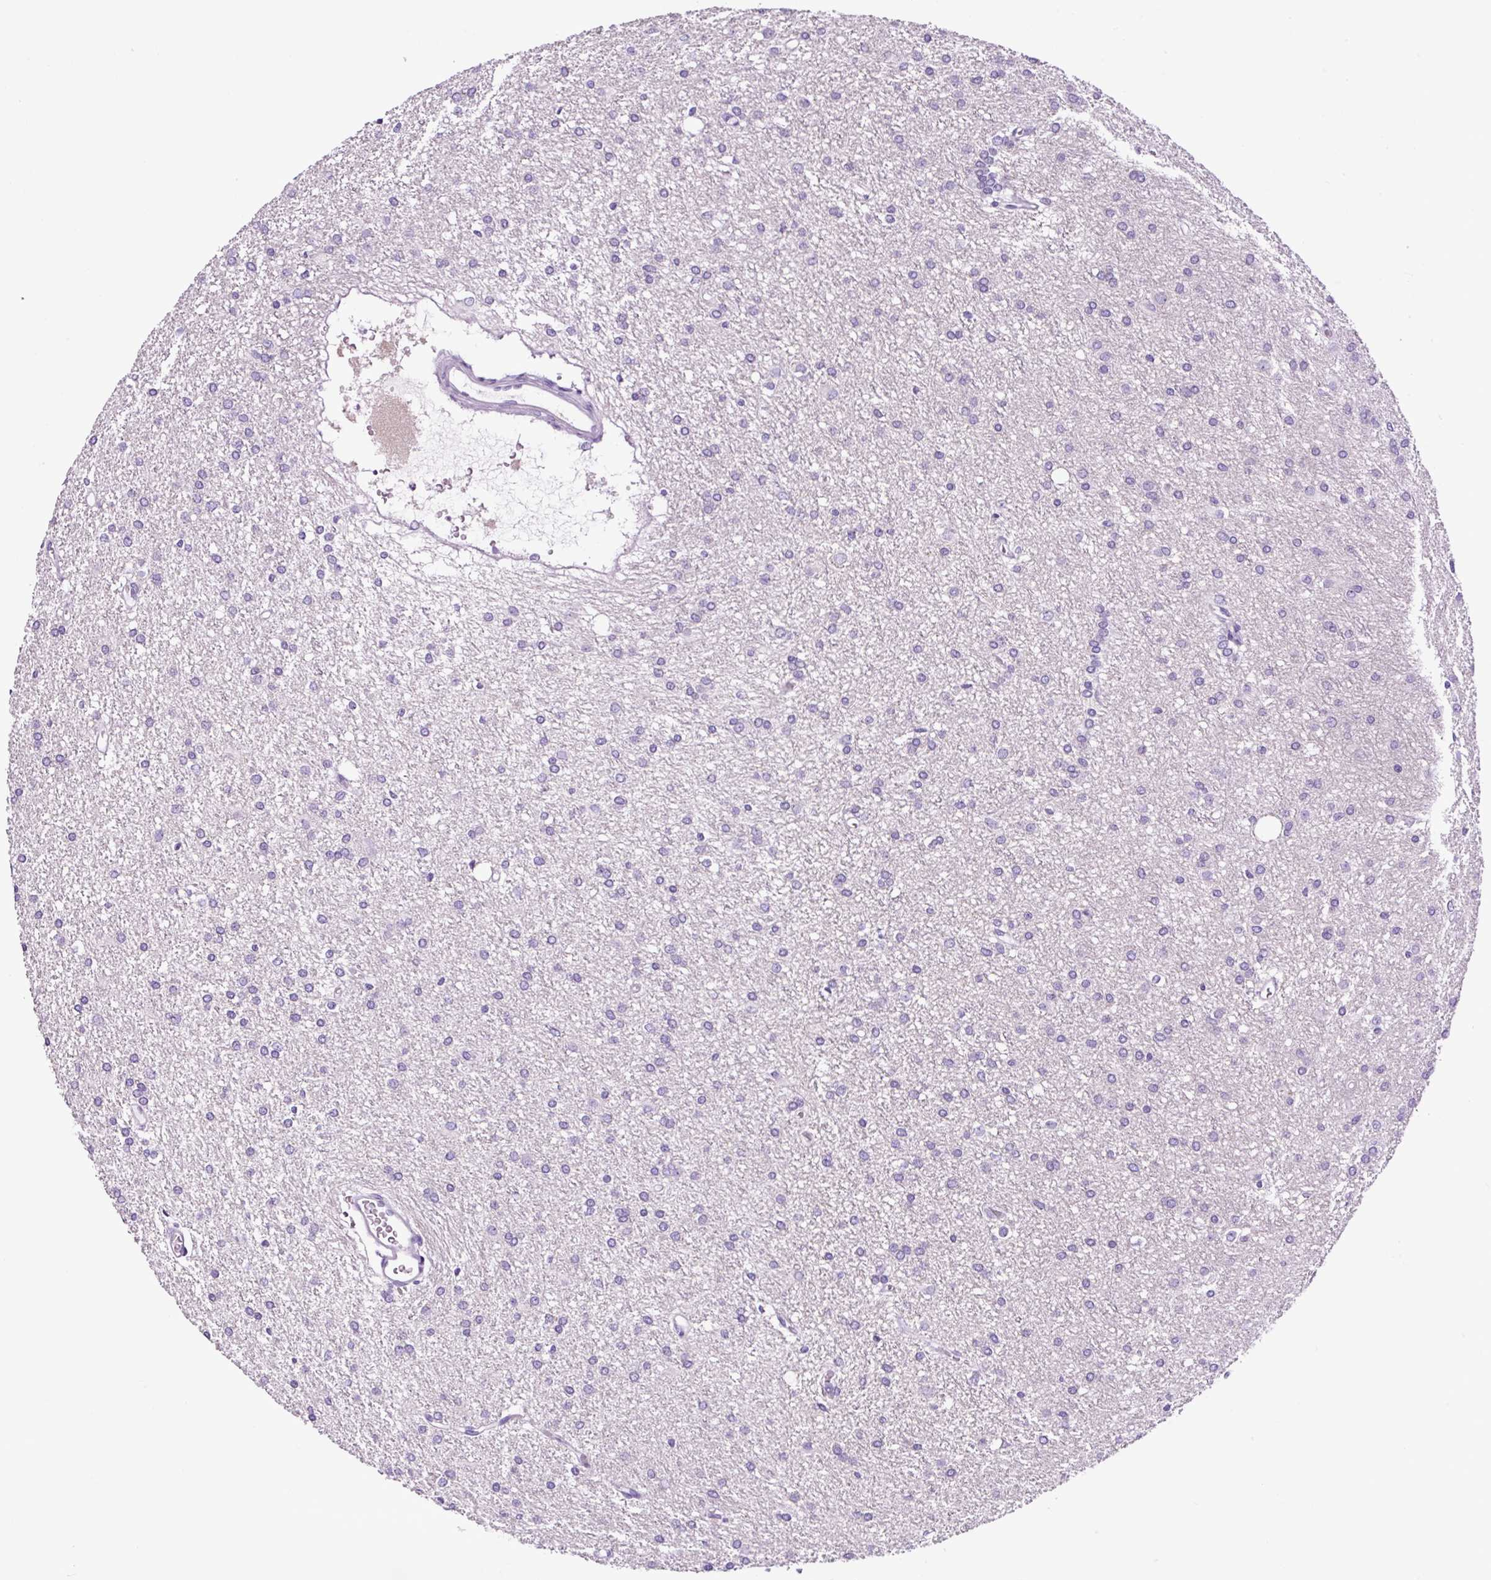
{"staining": {"intensity": "negative", "quantity": "none", "location": "none"}, "tissue": "glioma", "cell_type": "Tumor cells", "image_type": "cancer", "snomed": [{"axis": "morphology", "description": "Glioma, malignant, High grade"}, {"axis": "topography", "description": "Brain"}], "caption": "This is an immunohistochemistry micrograph of malignant glioma (high-grade). There is no staining in tumor cells.", "gene": "FBXL7", "patient": {"sex": "female", "age": 50}}